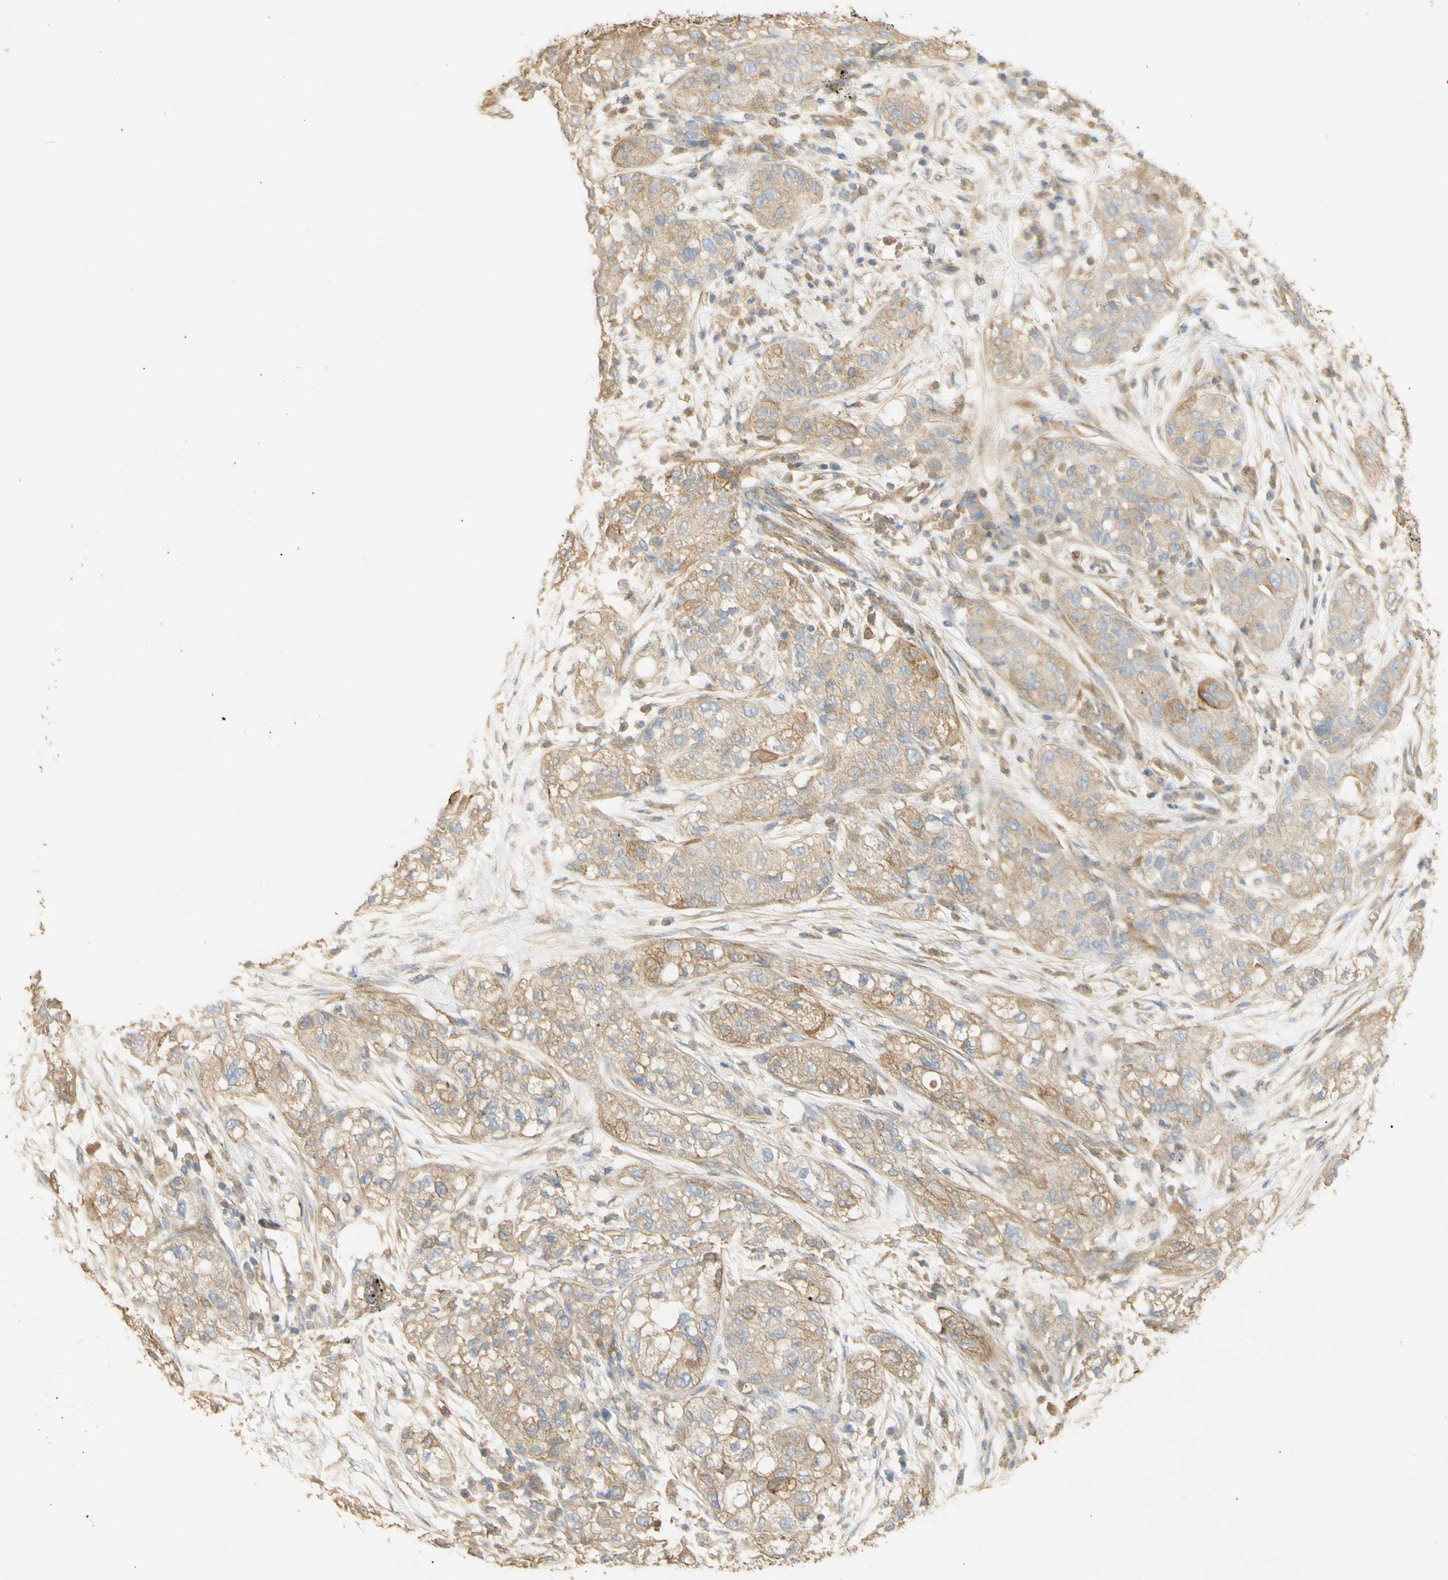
{"staining": {"intensity": "moderate", "quantity": "25%-75%", "location": "cytoplasmic/membranous"}, "tissue": "pancreatic cancer", "cell_type": "Tumor cells", "image_type": "cancer", "snomed": [{"axis": "morphology", "description": "Adenocarcinoma, NOS"}, {"axis": "topography", "description": "Pancreas"}], "caption": "IHC (DAB) staining of human adenocarcinoma (pancreatic) reveals moderate cytoplasmic/membranous protein expression in about 25%-75% of tumor cells. (Stains: DAB (3,3'-diaminobenzidine) in brown, nuclei in blue, Microscopy: brightfield microscopy at high magnification).", "gene": "KCNE4", "patient": {"sex": "female", "age": 78}}